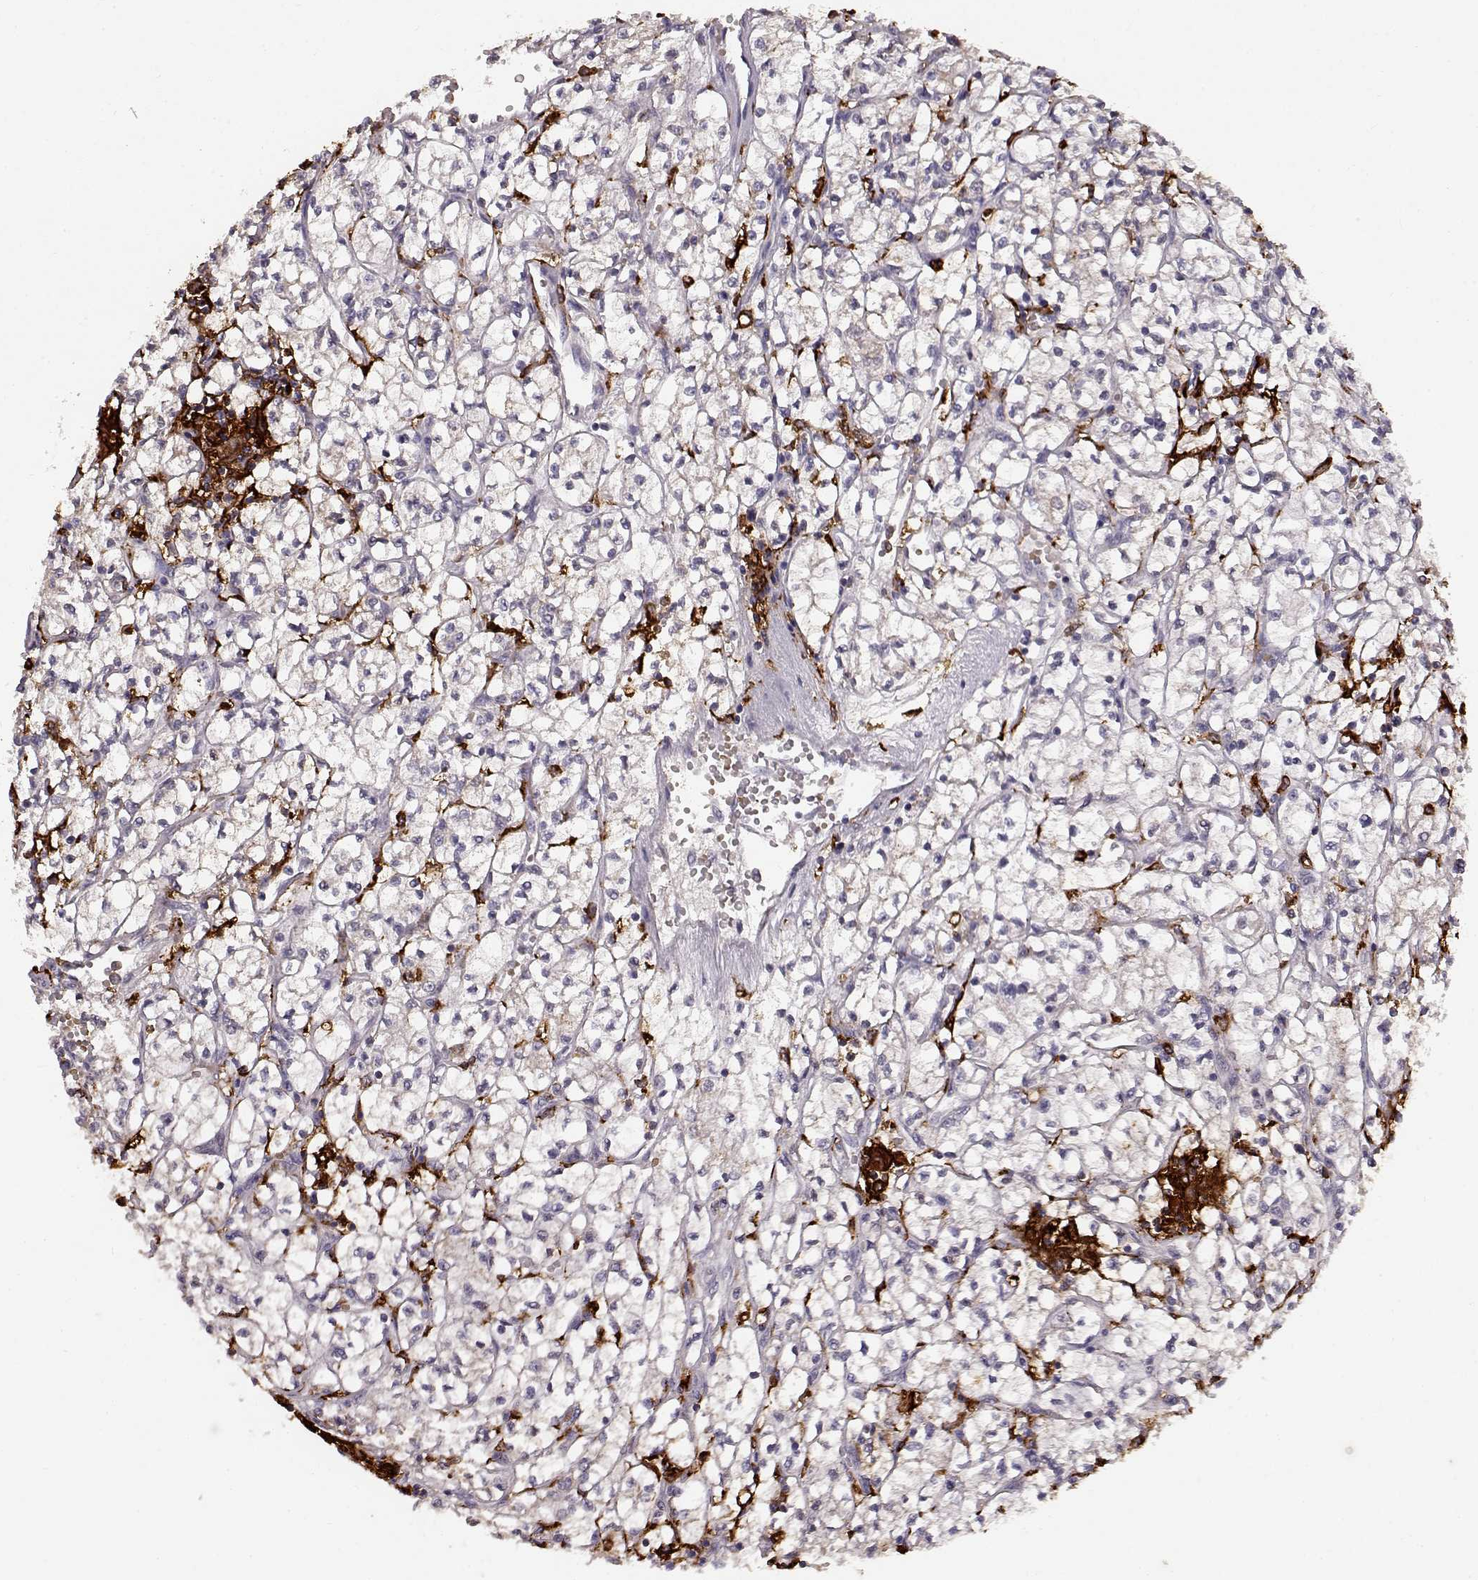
{"staining": {"intensity": "negative", "quantity": "none", "location": "none"}, "tissue": "renal cancer", "cell_type": "Tumor cells", "image_type": "cancer", "snomed": [{"axis": "morphology", "description": "Adenocarcinoma, NOS"}, {"axis": "topography", "description": "Kidney"}], "caption": "This photomicrograph is of renal cancer stained with IHC to label a protein in brown with the nuclei are counter-stained blue. There is no staining in tumor cells. (DAB (3,3'-diaminobenzidine) immunohistochemistry visualized using brightfield microscopy, high magnification).", "gene": "CCNF", "patient": {"sex": "female", "age": 64}}